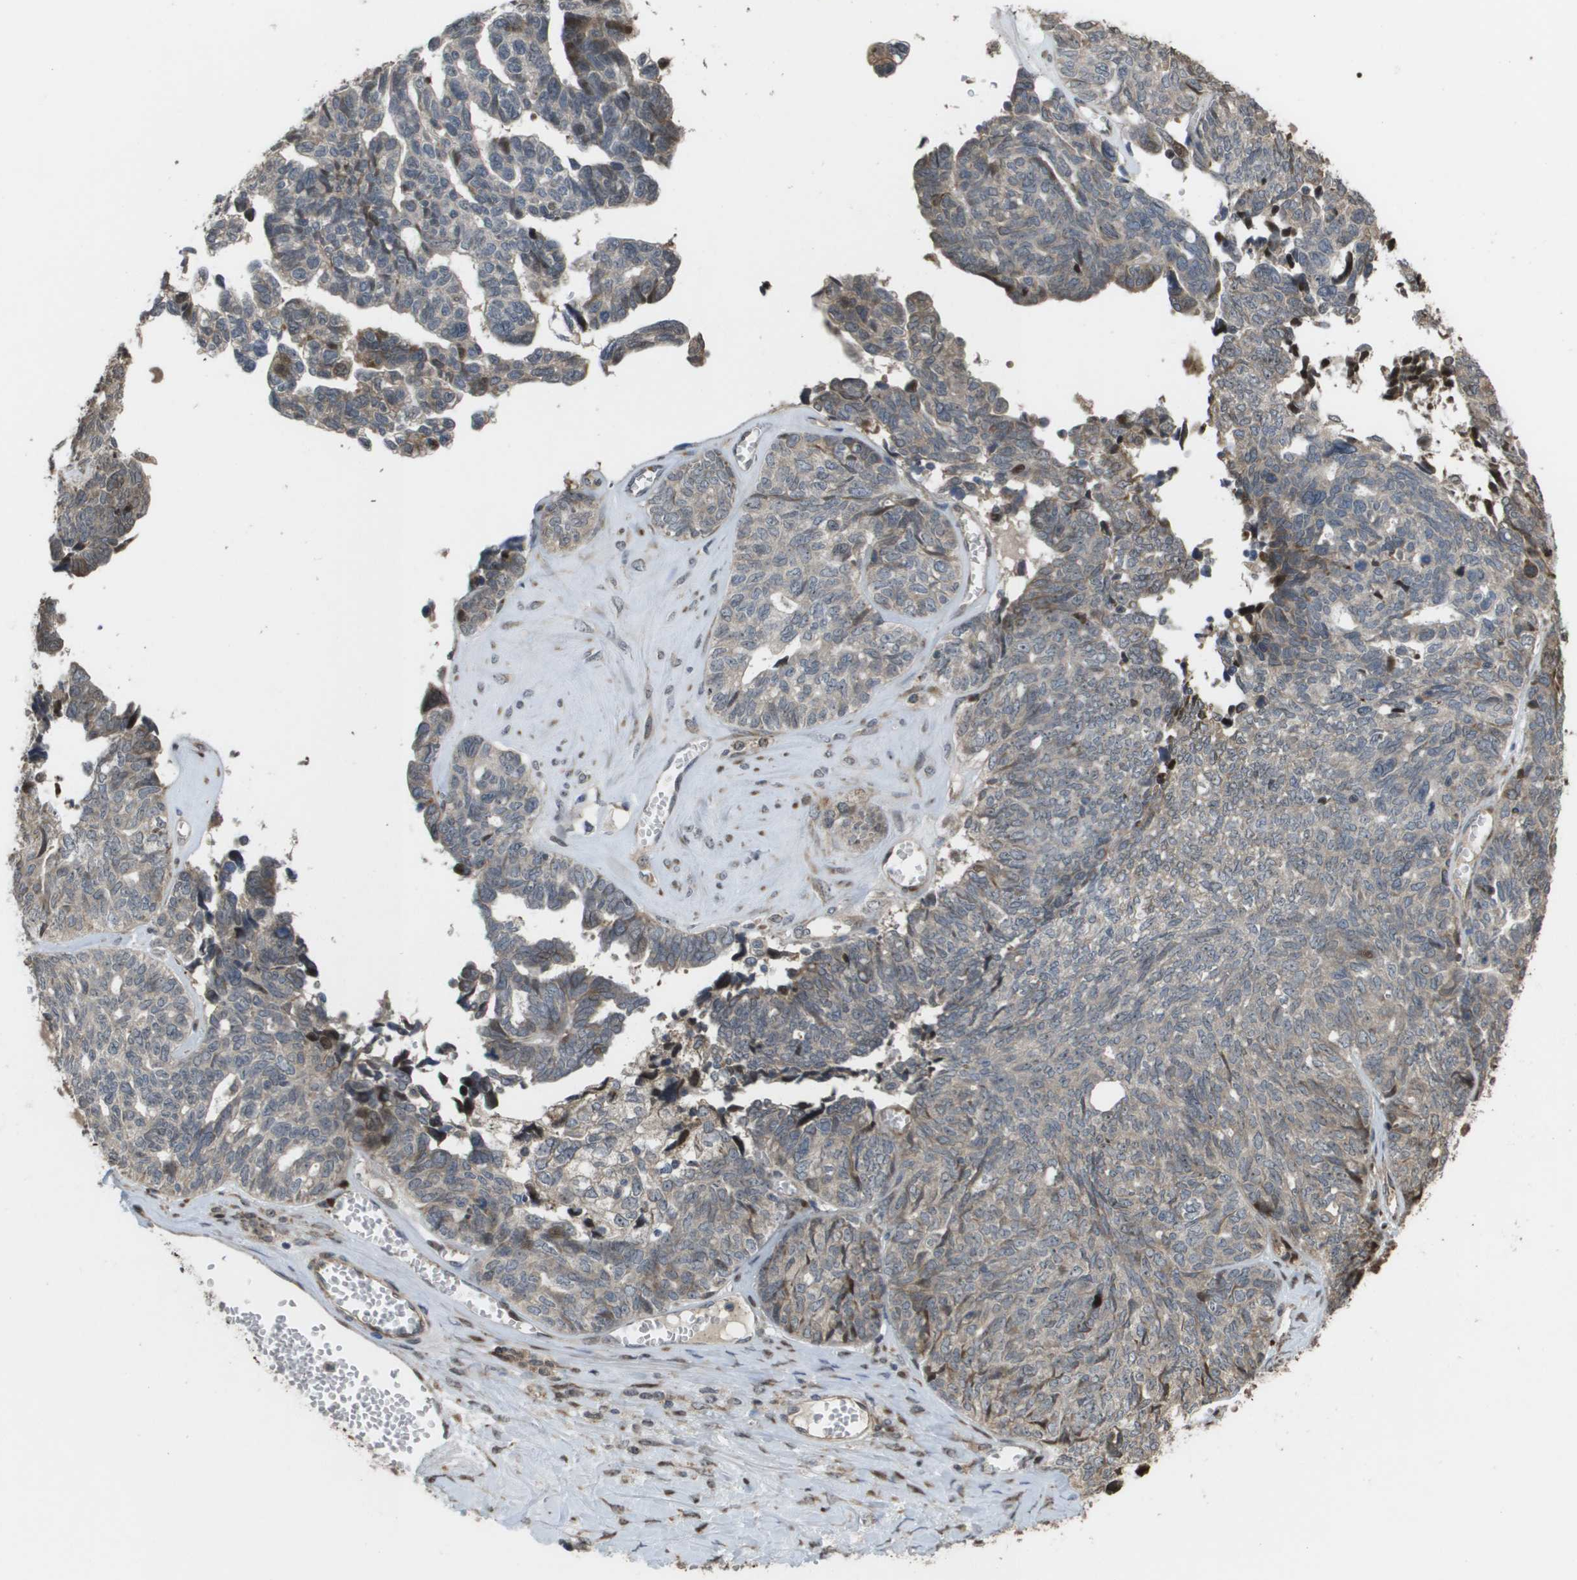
{"staining": {"intensity": "moderate", "quantity": "<25%", "location": "cytoplasmic/membranous"}, "tissue": "ovarian cancer", "cell_type": "Tumor cells", "image_type": "cancer", "snomed": [{"axis": "morphology", "description": "Cystadenocarcinoma, serous, NOS"}, {"axis": "topography", "description": "Ovary"}], "caption": "A histopathology image of human ovarian cancer (serous cystadenocarcinoma) stained for a protein displays moderate cytoplasmic/membranous brown staining in tumor cells.", "gene": "AXIN2", "patient": {"sex": "female", "age": 79}}